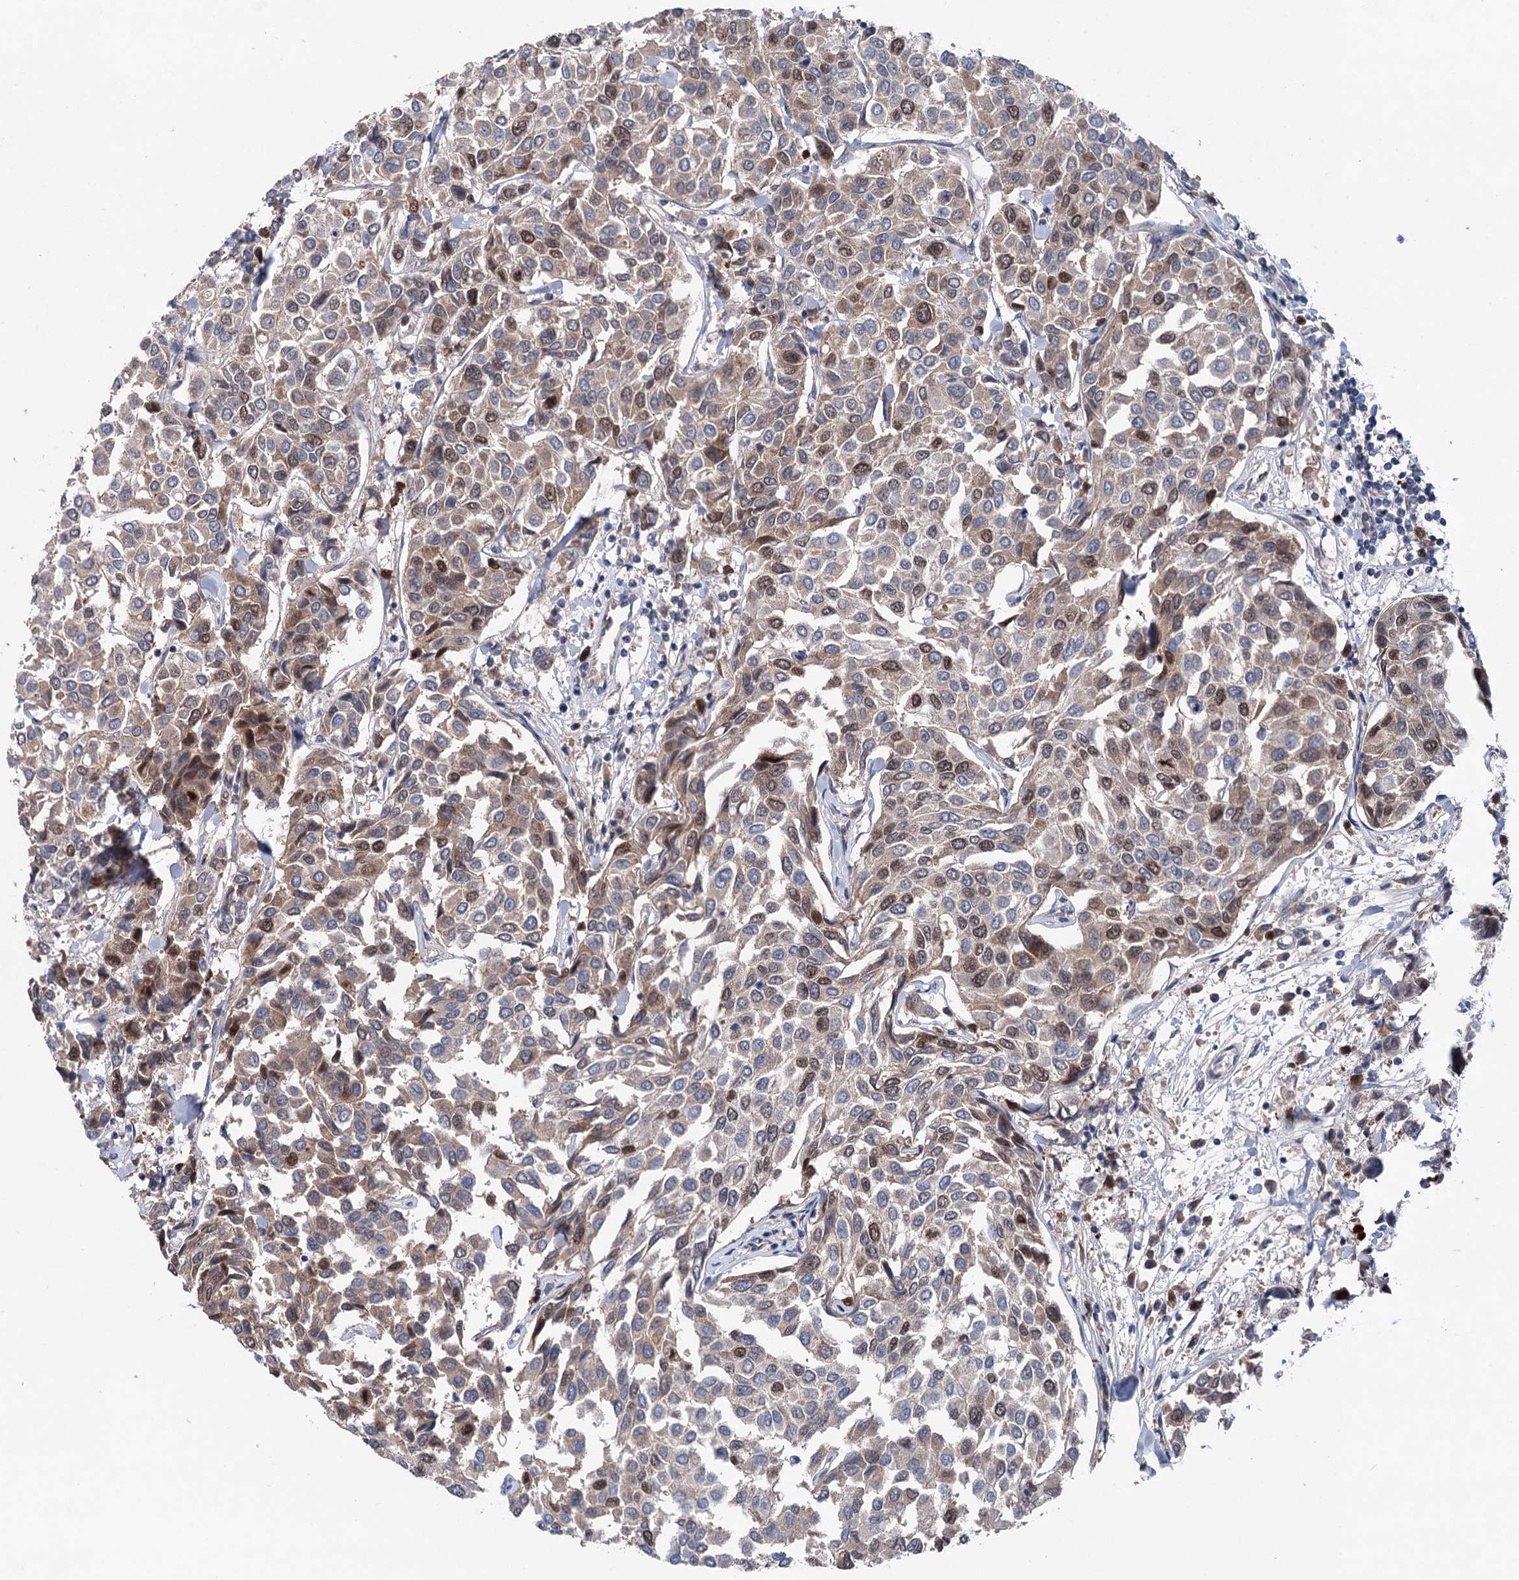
{"staining": {"intensity": "moderate", "quantity": "25%-75%", "location": "cytoplasmic/membranous,nuclear"}, "tissue": "breast cancer", "cell_type": "Tumor cells", "image_type": "cancer", "snomed": [{"axis": "morphology", "description": "Duct carcinoma"}, {"axis": "topography", "description": "Breast"}], "caption": "The immunohistochemical stain shows moderate cytoplasmic/membranous and nuclear expression in tumor cells of breast cancer tissue. The staining was performed using DAB, with brown indicating positive protein expression. Nuclei are stained blue with hematoxylin.", "gene": "NCAPD2", "patient": {"sex": "female", "age": 55}}